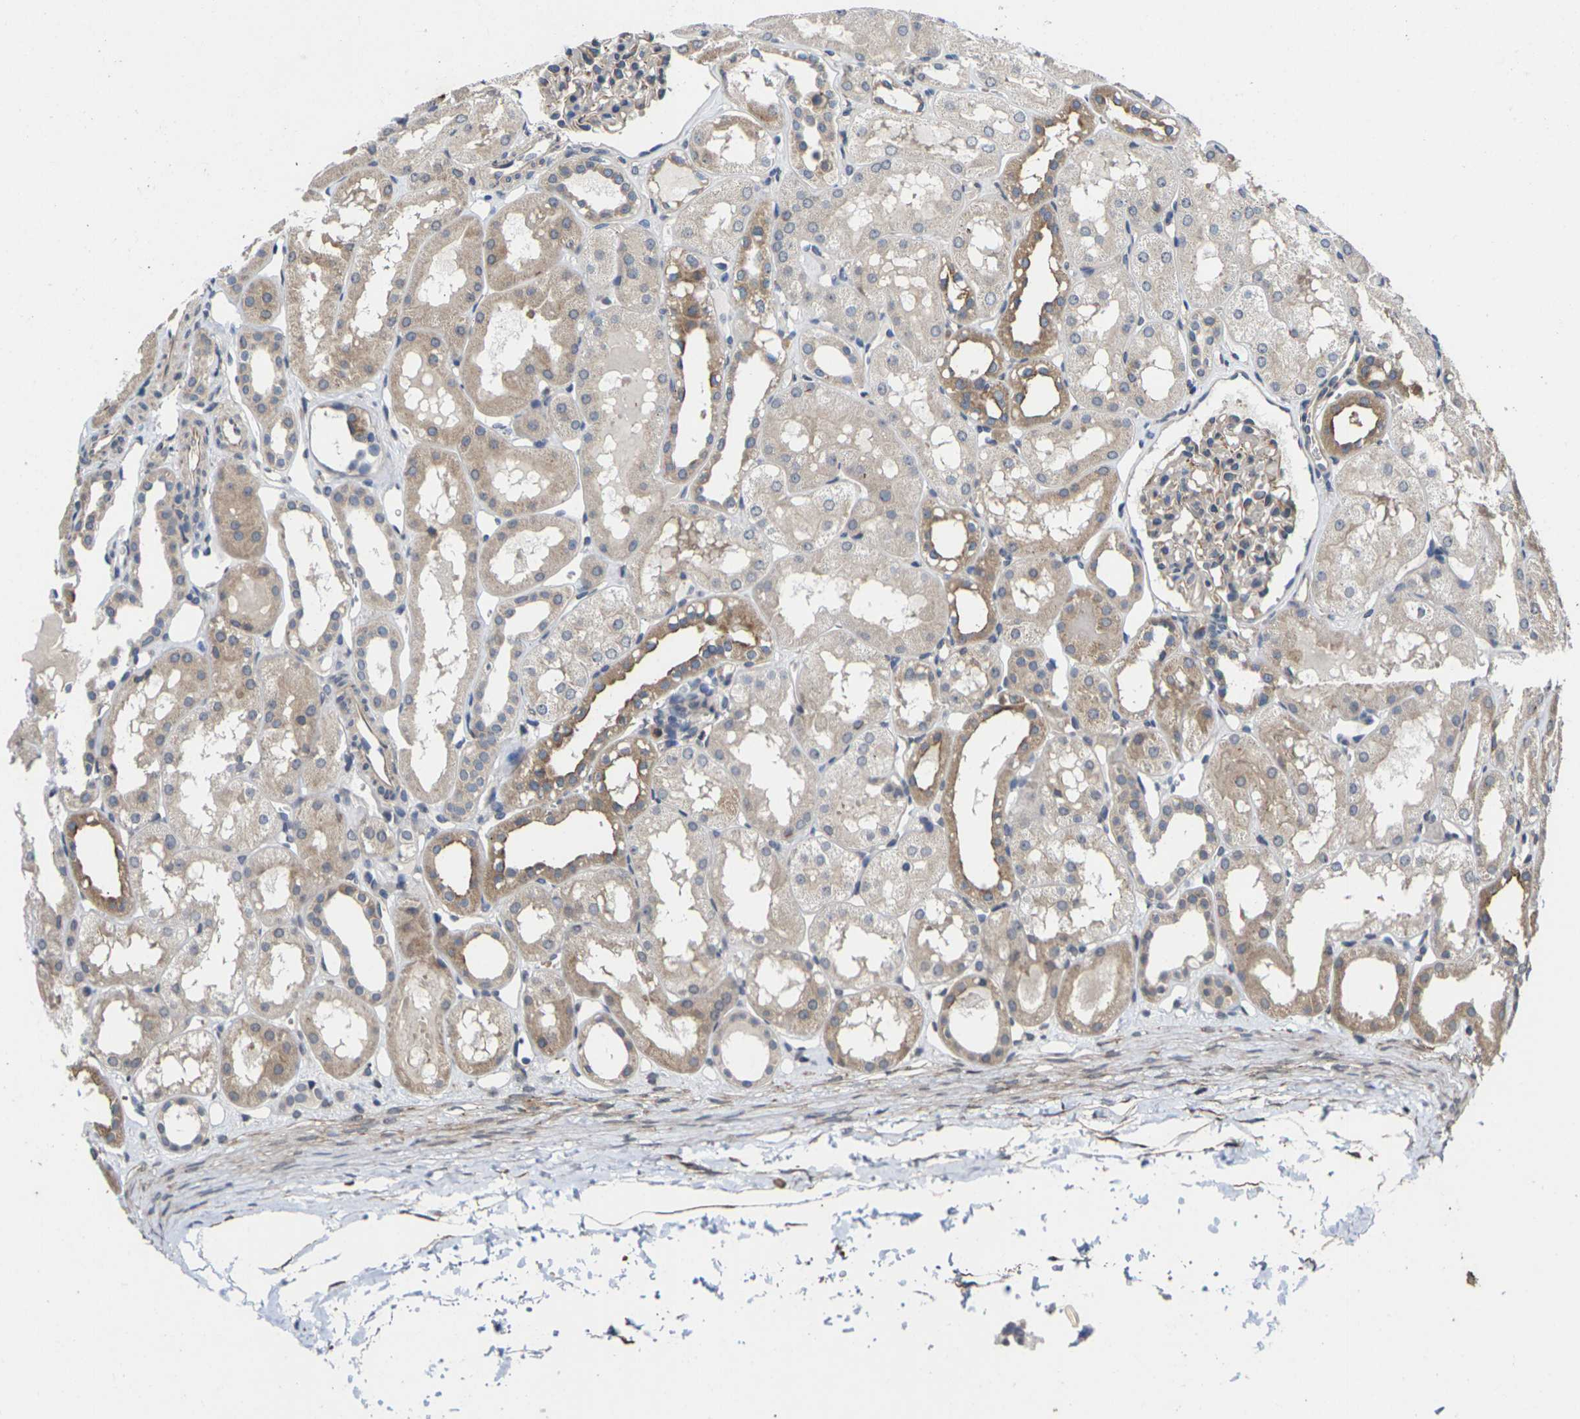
{"staining": {"intensity": "weak", "quantity": "25%-75%", "location": "cytoplasmic/membranous"}, "tissue": "kidney", "cell_type": "Cells in glomeruli", "image_type": "normal", "snomed": [{"axis": "morphology", "description": "Normal tissue, NOS"}, {"axis": "topography", "description": "Kidney"}, {"axis": "topography", "description": "Urinary bladder"}], "caption": "Protein staining by immunohistochemistry exhibits weak cytoplasmic/membranous expression in approximately 25%-75% of cells in glomeruli in unremarkable kidney.", "gene": "DKK2", "patient": {"sex": "male", "age": 16}}